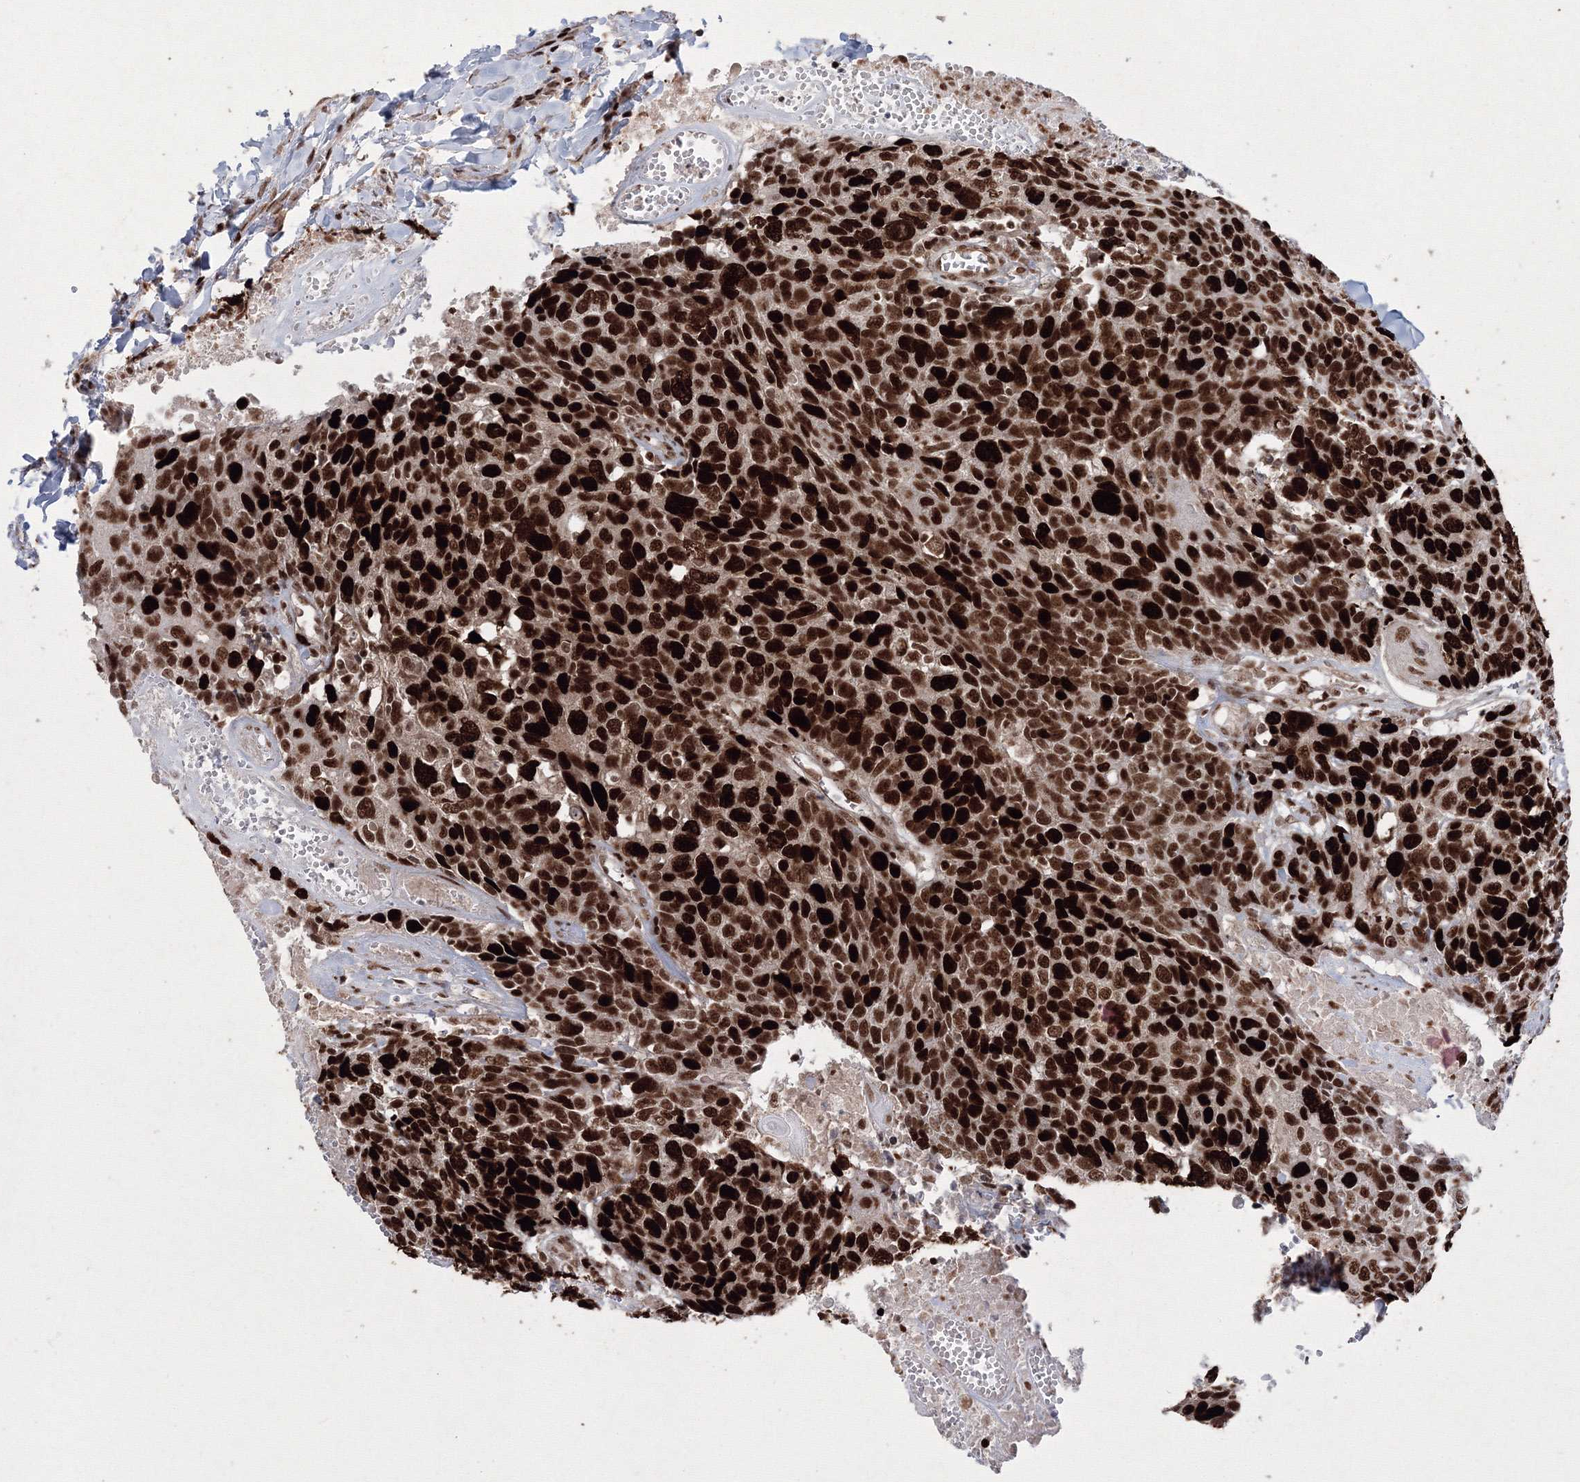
{"staining": {"intensity": "strong", "quantity": ">75%", "location": "nuclear"}, "tissue": "head and neck cancer", "cell_type": "Tumor cells", "image_type": "cancer", "snomed": [{"axis": "morphology", "description": "Squamous cell carcinoma, NOS"}, {"axis": "topography", "description": "Head-Neck"}], "caption": "The micrograph demonstrates a brown stain indicating the presence of a protein in the nuclear of tumor cells in squamous cell carcinoma (head and neck).", "gene": "LIG1", "patient": {"sex": "male", "age": 66}}